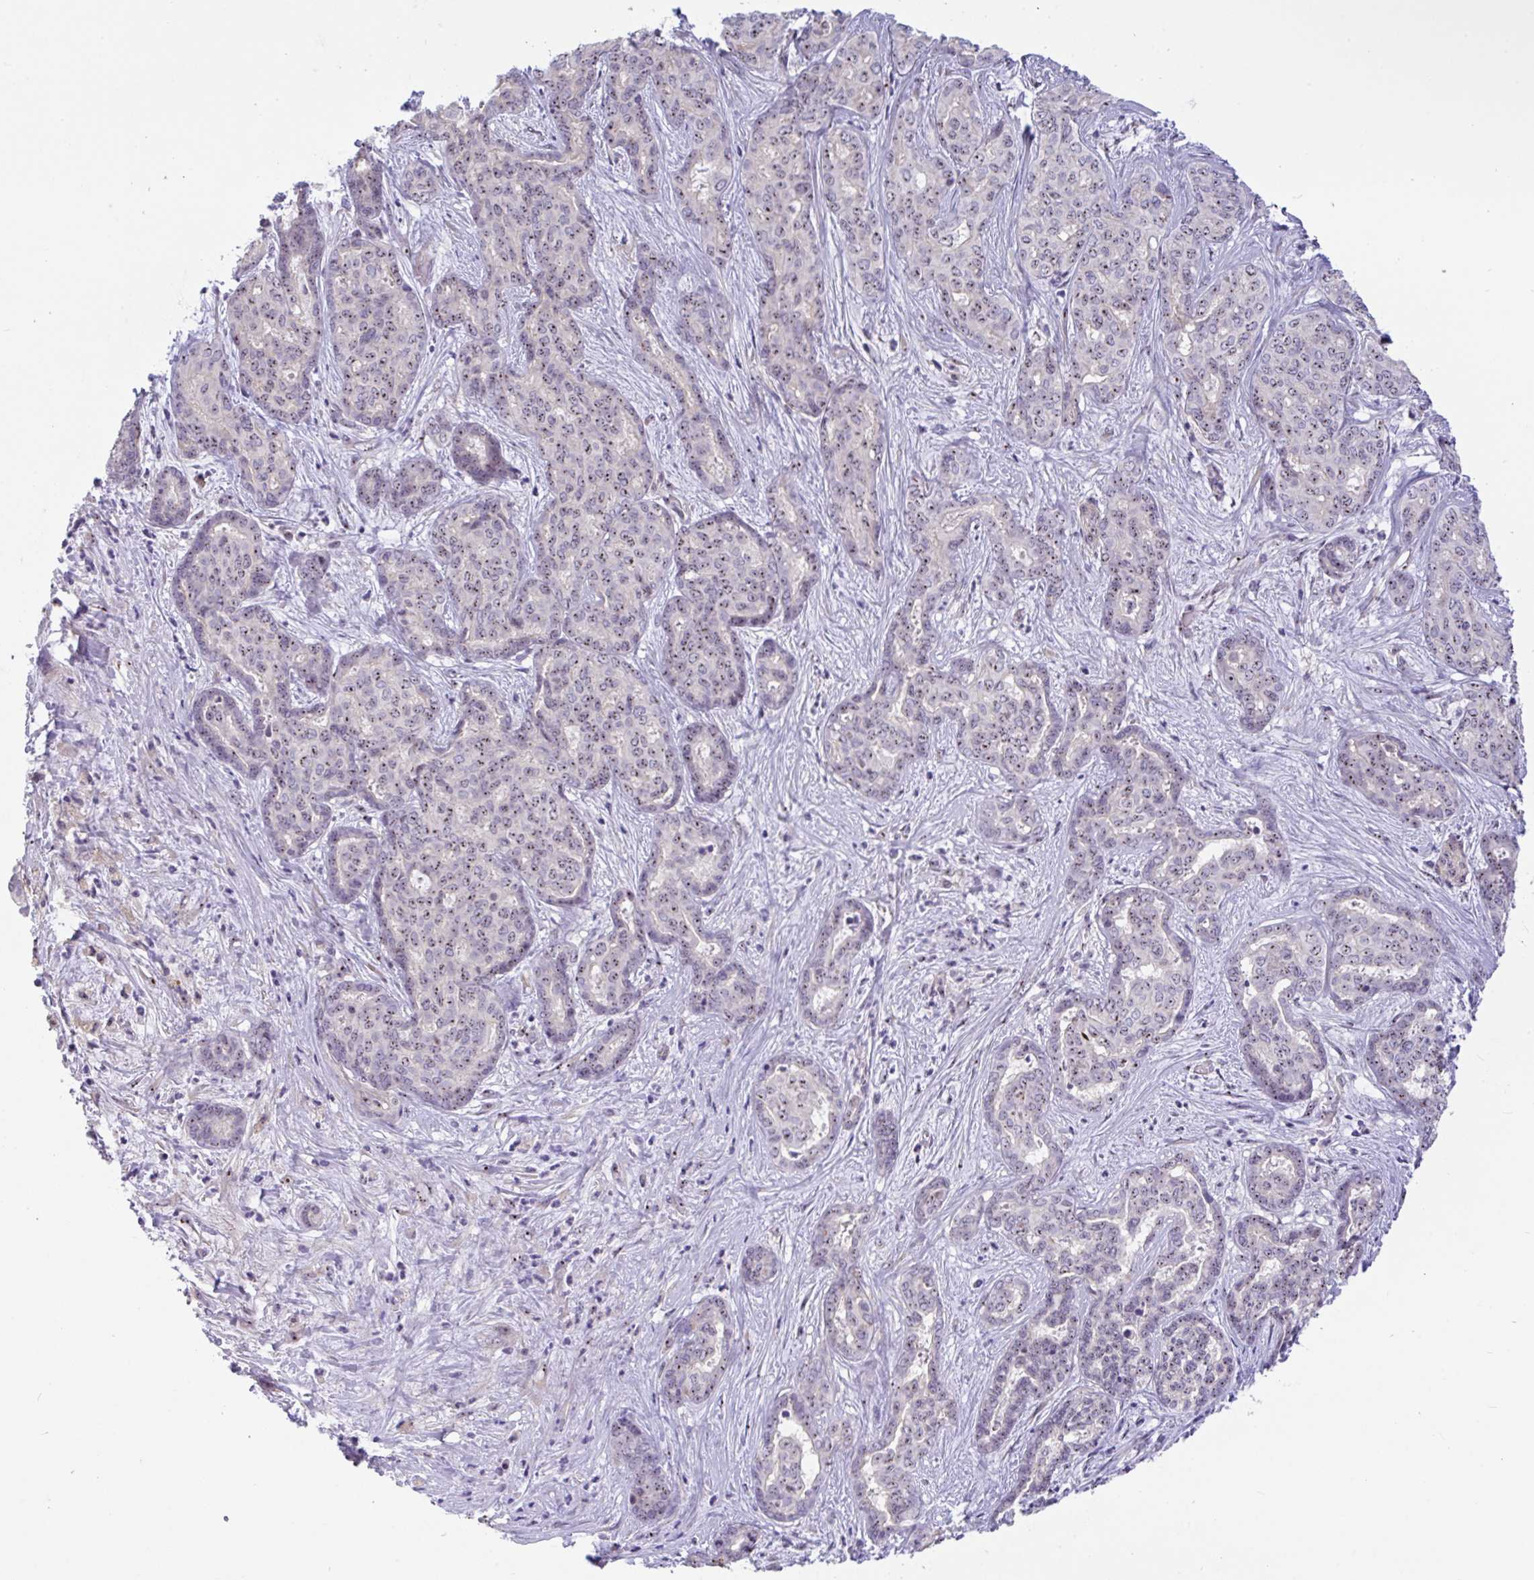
{"staining": {"intensity": "moderate", "quantity": "25%-75%", "location": "nuclear"}, "tissue": "liver cancer", "cell_type": "Tumor cells", "image_type": "cancer", "snomed": [{"axis": "morphology", "description": "Cholangiocarcinoma"}, {"axis": "topography", "description": "Liver"}], "caption": "An immunohistochemistry (IHC) micrograph of neoplastic tissue is shown. Protein staining in brown shows moderate nuclear positivity in liver cholangiocarcinoma within tumor cells.", "gene": "MXRA8", "patient": {"sex": "female", "age": 64}}